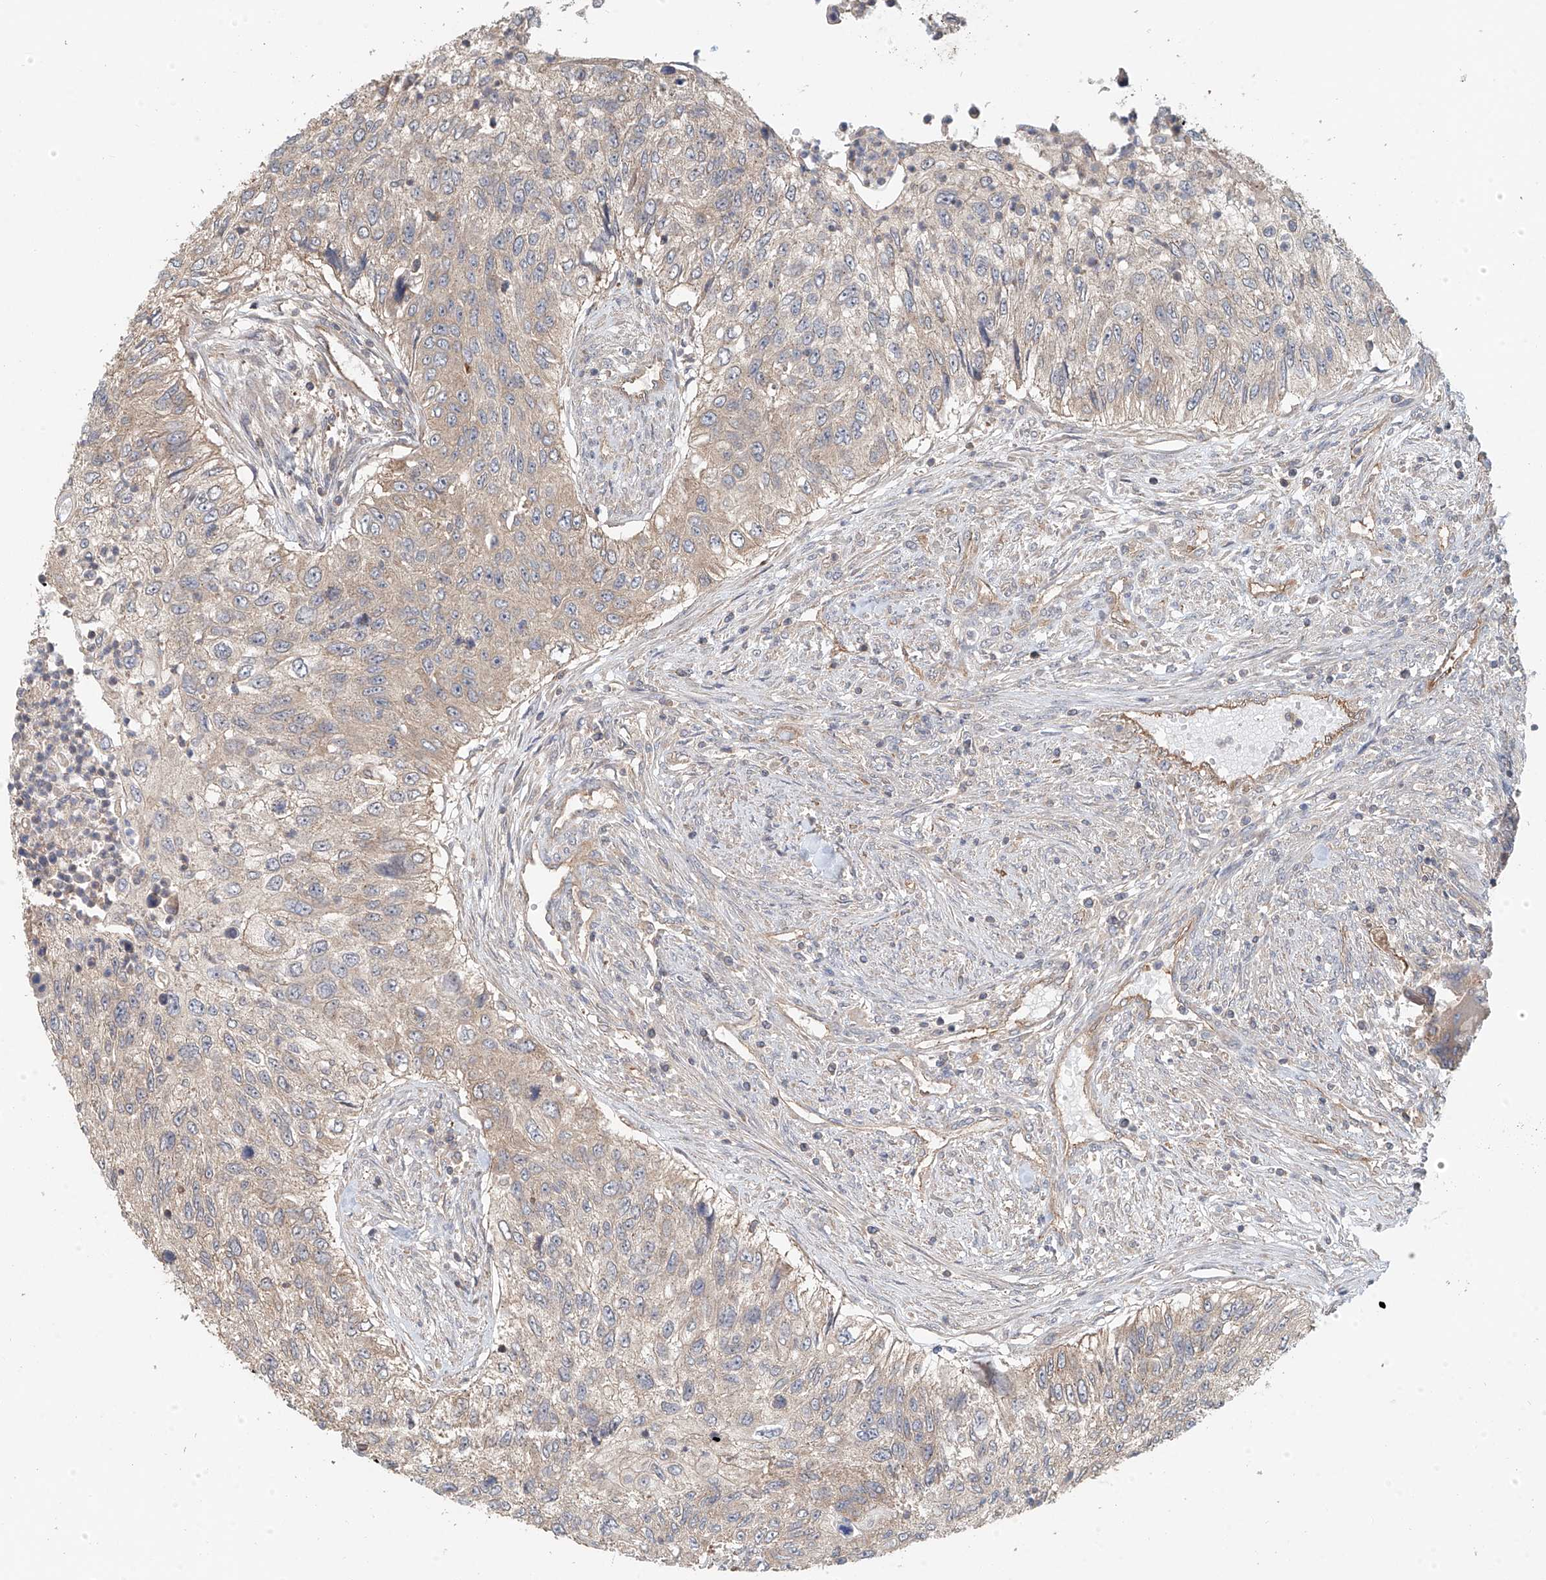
{"staining": {"intensity": "negative", "quantity": "none", "location": "none"}, "tissue": "urothelial cancer", "cell_type": "Tumor cells", "image_type": "cancer", "snomed": [{"axis": "morphology", "description": "Urothelial carcinoma, High grade"}, {"axis": "topography", "description": "Urinary bladder"}], "caption": "IHC of human urothelial cancer reveals no expression in tumor cells.", "gene": "FRYL", "patient": {"sex": "female", "age": 60}}